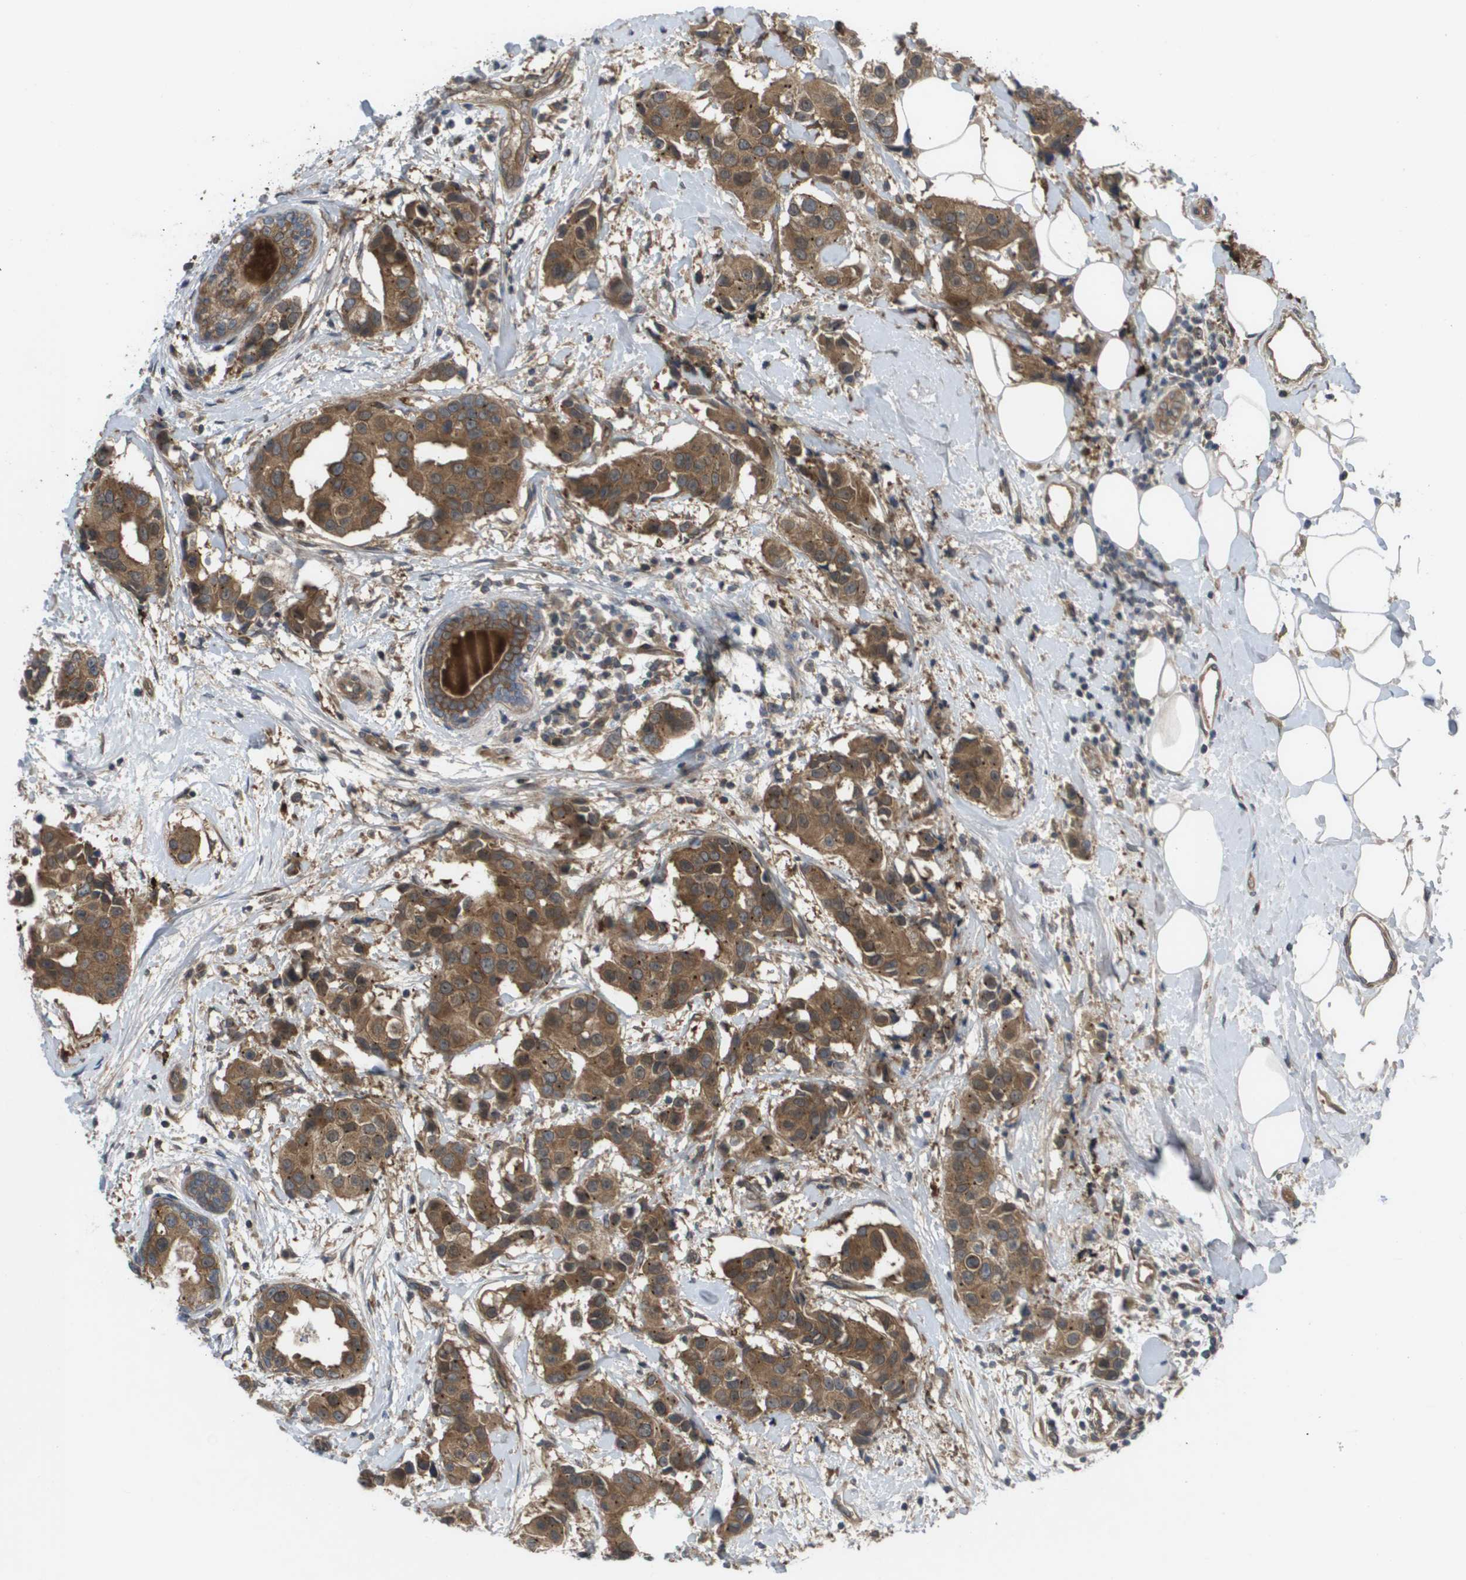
{"staining": {"intensity": "moderate", "quantity": ">75%", "location": "cytoplasmic/membranous"}, "tissue": "breast cancer", "cell_type": "Tumor cells", "image_type": "cancer", "snomed": [{"axis": "morphology", "description": "Normal tissue, NOS"}, {"axis": "morphology", "description": "Duct carcinoma"}, {"axis": "topography", "description": "Breast"}], "caption": "About >75% of tumor cells in human breast cancer (invasive ductal carcinoma) display moderate cytoplasmic/membranous protein positivity as visualized by brown immunohistochemical staining.", "gene": "CTPS2", "patient": {"sex": "female", "age": 39}}